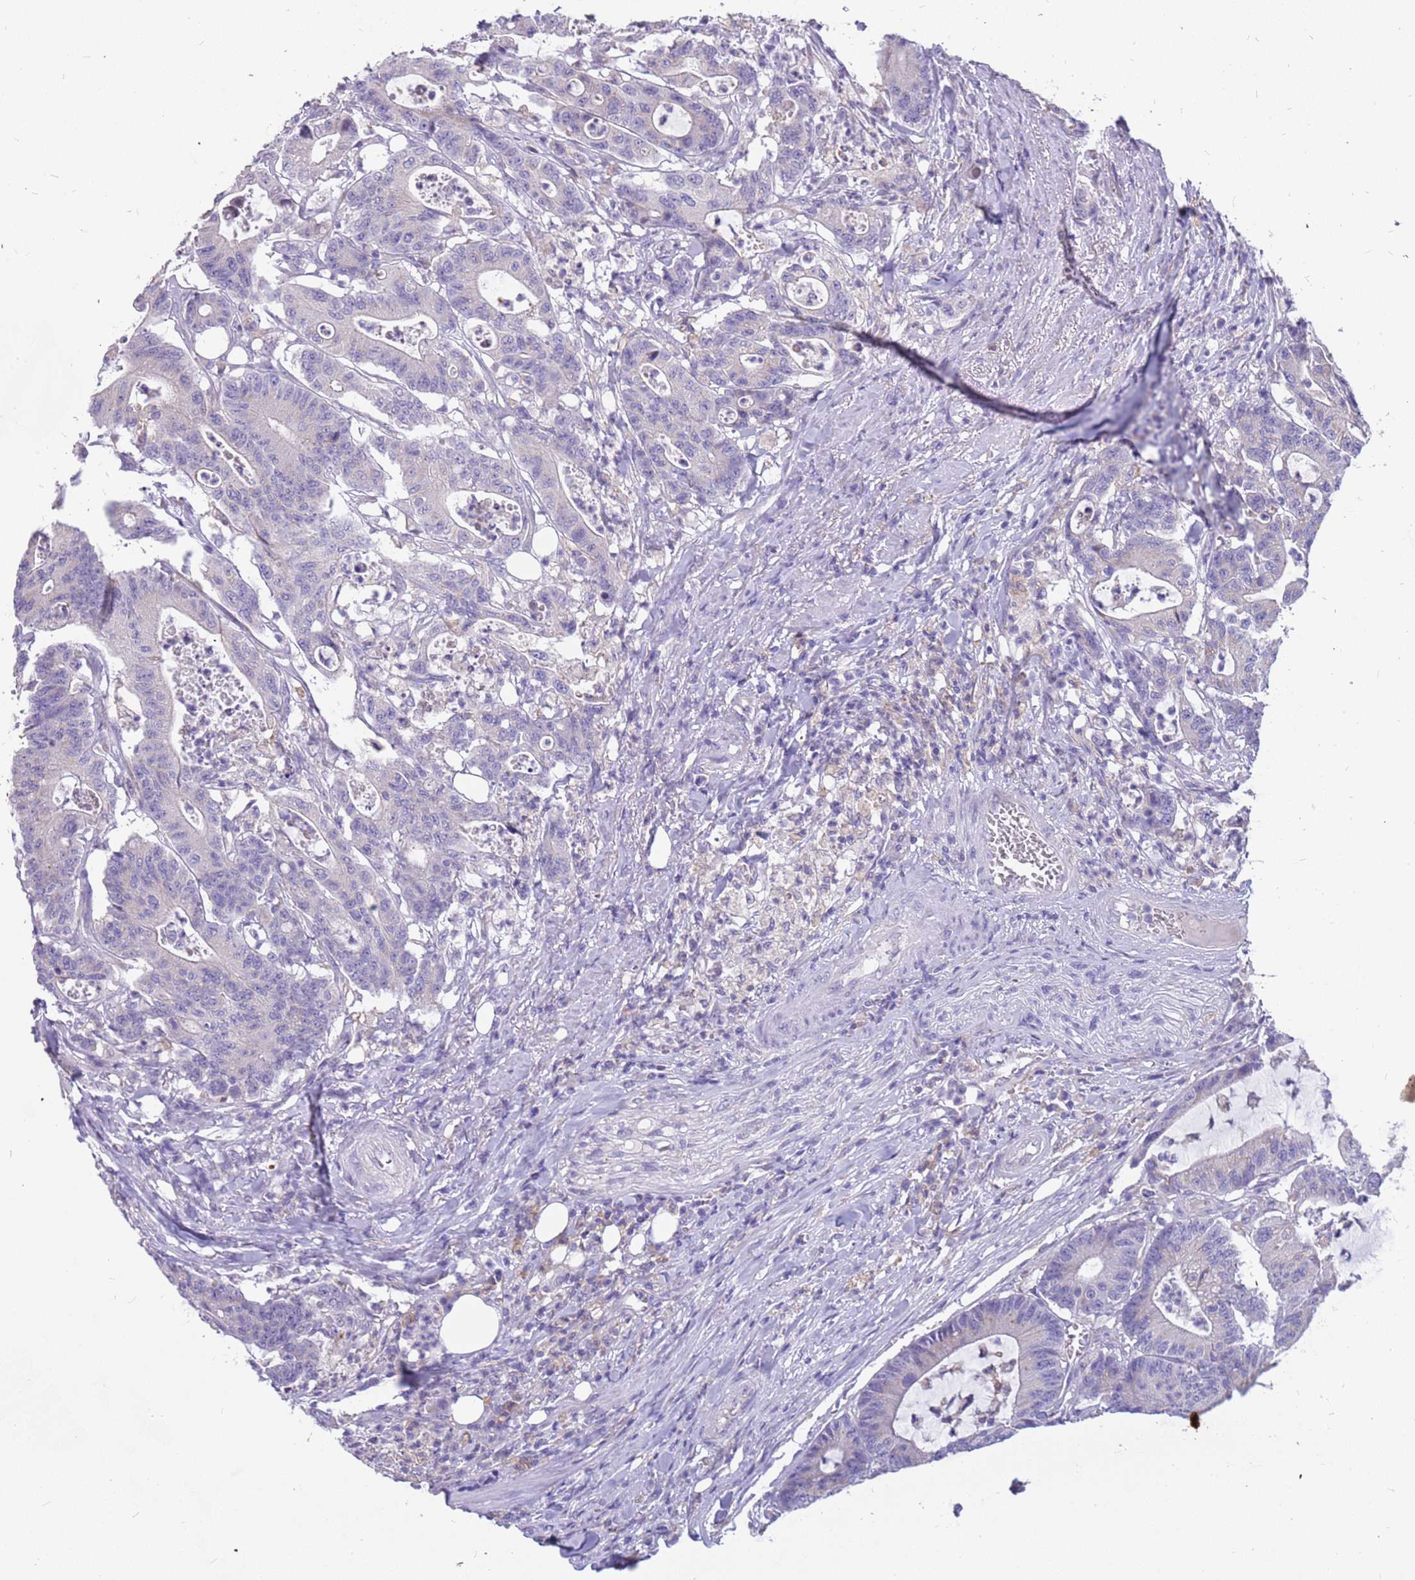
{"staining": {"intensity": "negative", "quantity": "none", "location": "none"}, "tissue": "colorectal cancer", "cell_type": "Tumor cells", "image_type": "cancer", "snomed": [{"axis": "morphology", "description": "Adenocarcinoma, NOS"}, {"axis": "topography", "description": "Colon"}], "caption": "High power microscopy micrograph of an immunohistochemistry (IHC) image of adenocarcinoma (colorectal), revealing no significant expression in tumor cells.", "gene": "RHCG", "patient": {"sex": "female", "age": 84}}